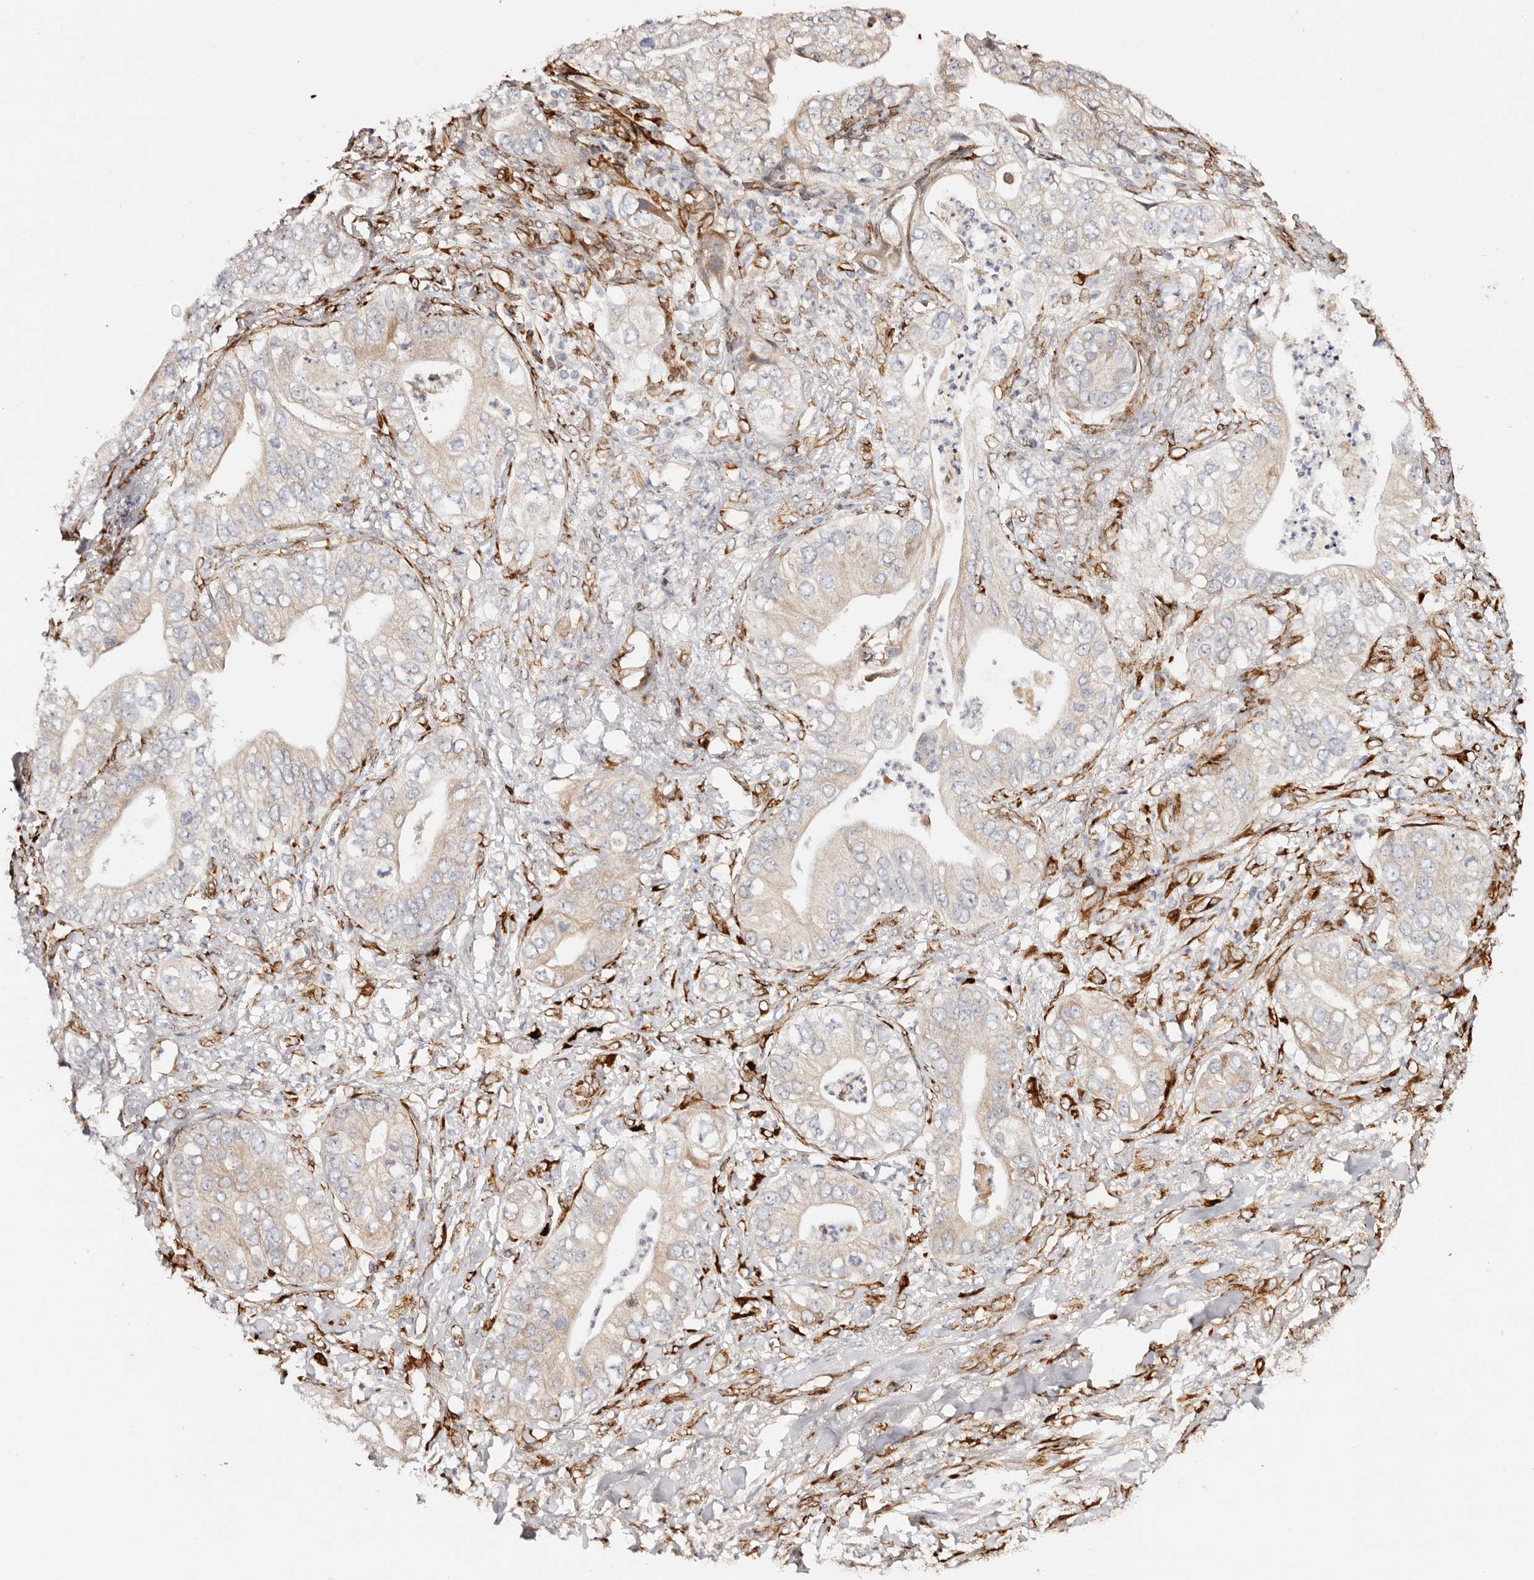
{"staining": {"intensity": "weak", "quantity": "25%-75%", "location": "cytoplasmic/membranous"}, "tissue": "pancreatic cancer", "cell_type": "Tumor cells", "image_type": "cancer", "snomed": [{"axis": "morphology", "description": "Adenocarcinoma, NOS"}, {"axis": "topography", "description": "Pancreas"}], "caption": "Pancreatic adenocarcinoma tissue exhibits weak cytoplasmic/membranous expression in about 25%-75% of tumor cells, visualized by immunohistochemistry.", "gene": "SERPINH1", "patient": {"sex": "female", "age": 78}}